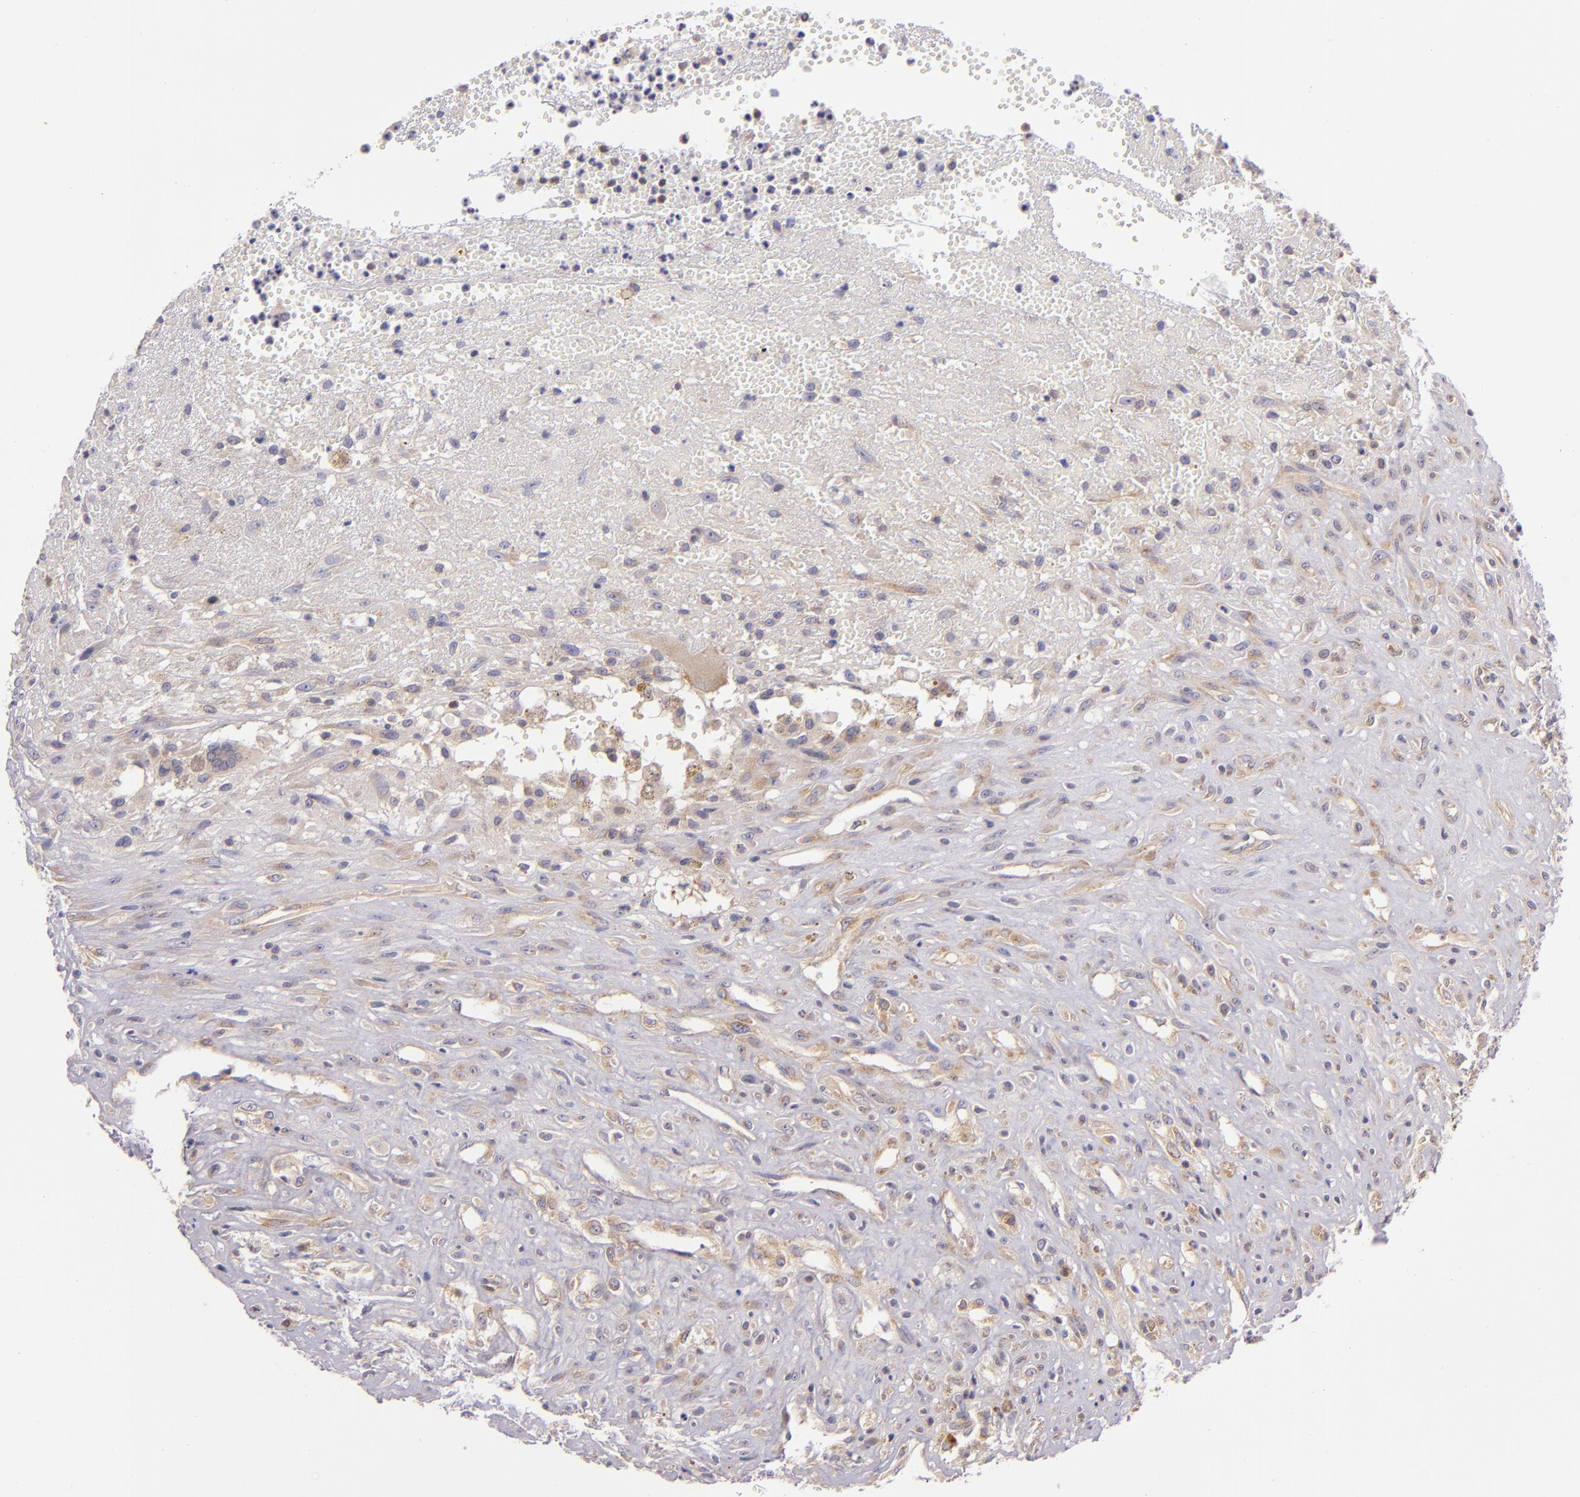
{"staining": {"intensity": "weak", "quantity": "<25%", "location": "cytoplasmic/membranous"}, "tissue": "glioma", "cell_type": "Tumor cells", "image_type": "cancer", "snomed": [{"axis": "morphology", "description": "Glioma, malignant, High grade"}, {"axis": "topography", "description": "Brain"}], "caption": "Tumor cells are negative for protein expression in human malignant glioma (high-grade).", "gene": "UPF3B", "patient": {"sex": "male", "age": 66}}